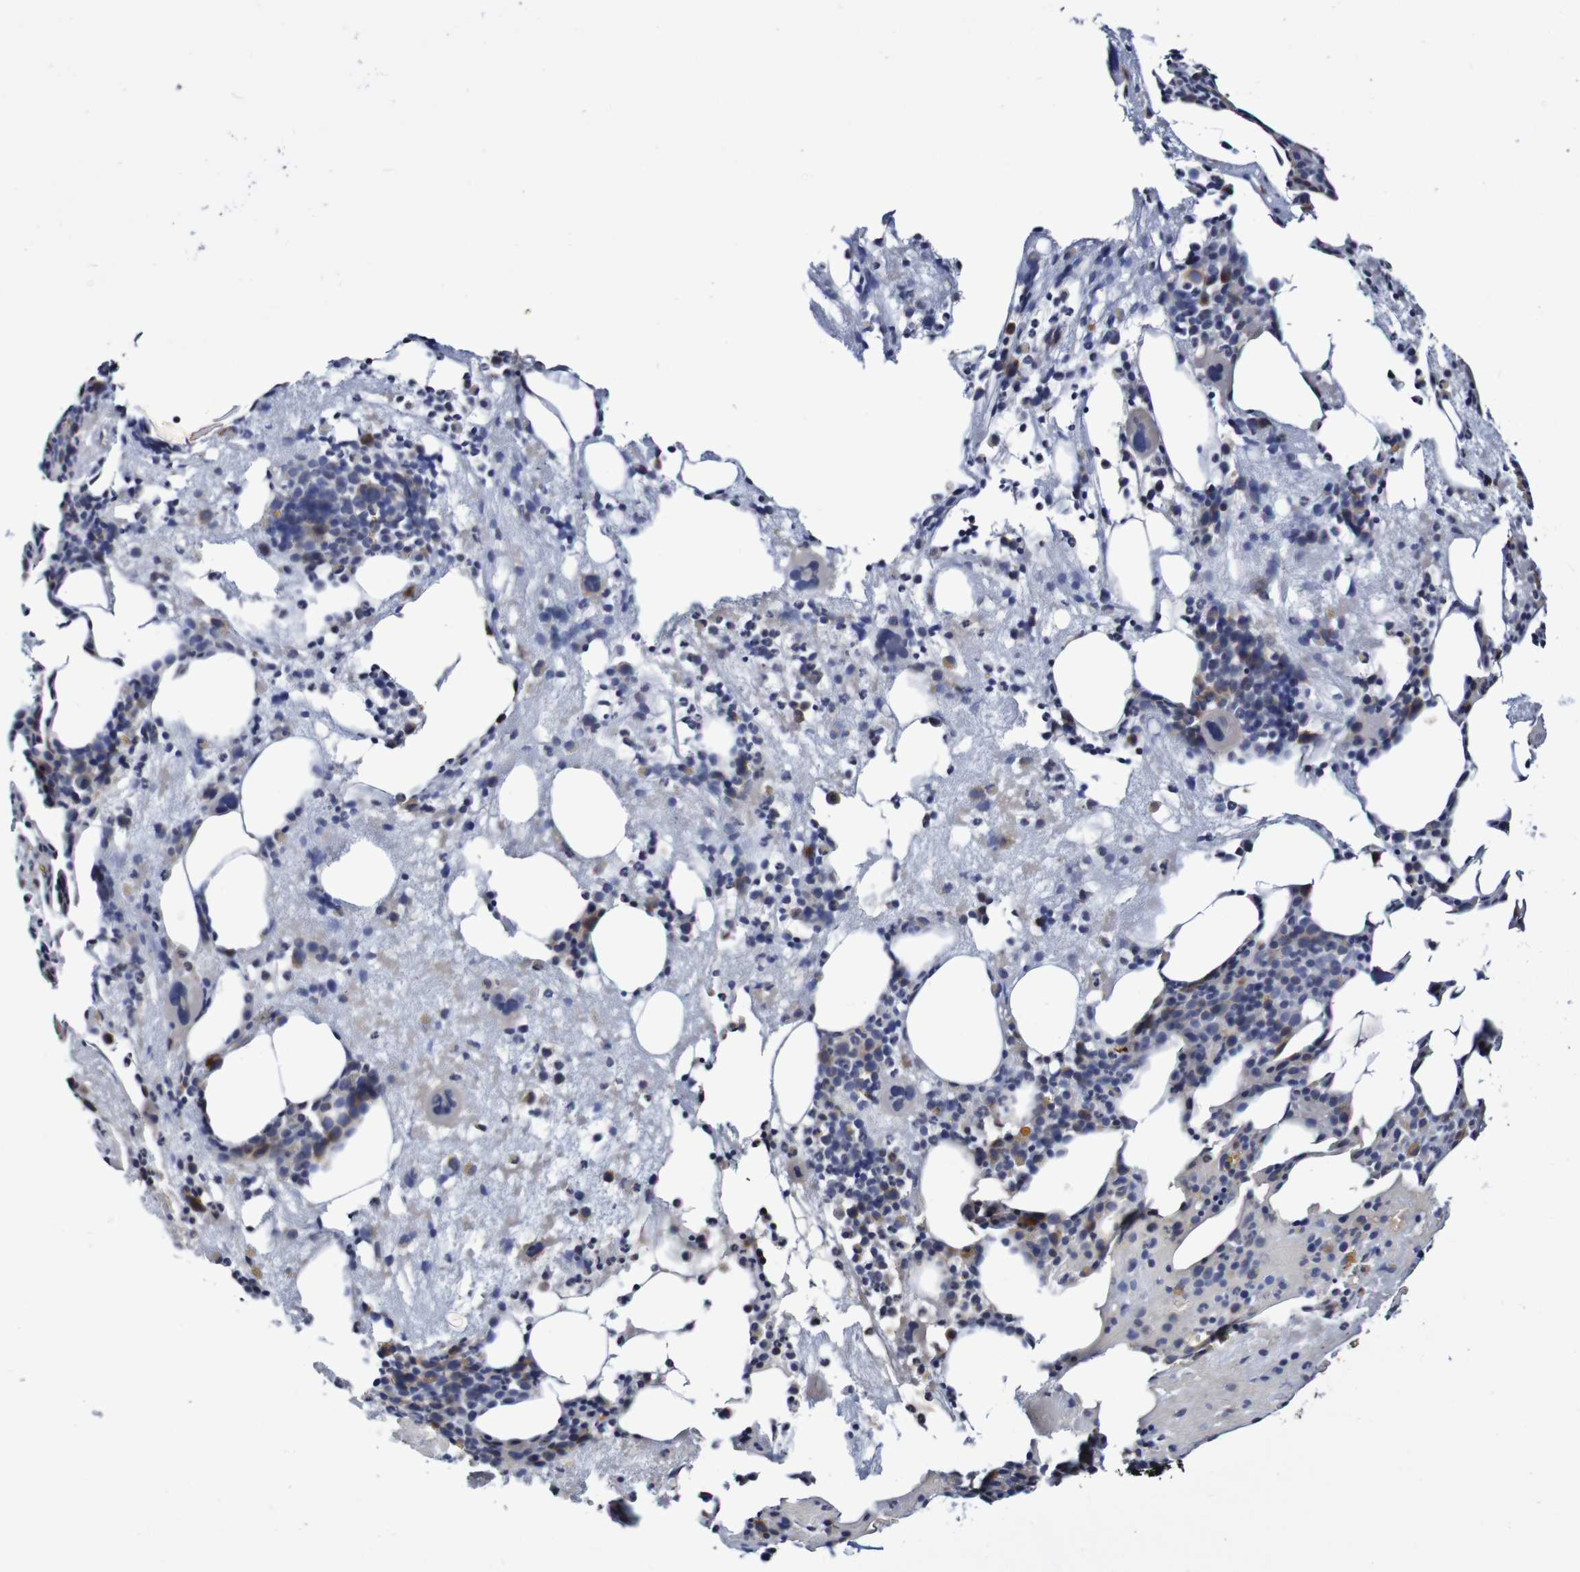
{"staining": {"intensity": "moderate", "quantity": "<25%", "location": "cytoplasmic/membranous"}, "tissue": "bone marrow", "cell_type": "Hematopoietic cells", "image_type": "normal", "snomed": [{"axis": "morphology", "description": "Normal tissue, NOS"}, {"axis": "morphology", "description": "Inflammation, NOS"}, {"axis": "topography", "description": "Bone marrow"}], "caption": "IHC photomicrograph of benign bone marrow: human bone marrow stained using IHC reveals low levels of moderate protein expression localized specifically in the cytoplasmic/membranous of hematopoietic cells, appearing as a cytoplasmic/membranous brown color.", "gene": "ACVR1C", "patient": {"sex": "male", "age": 43}}